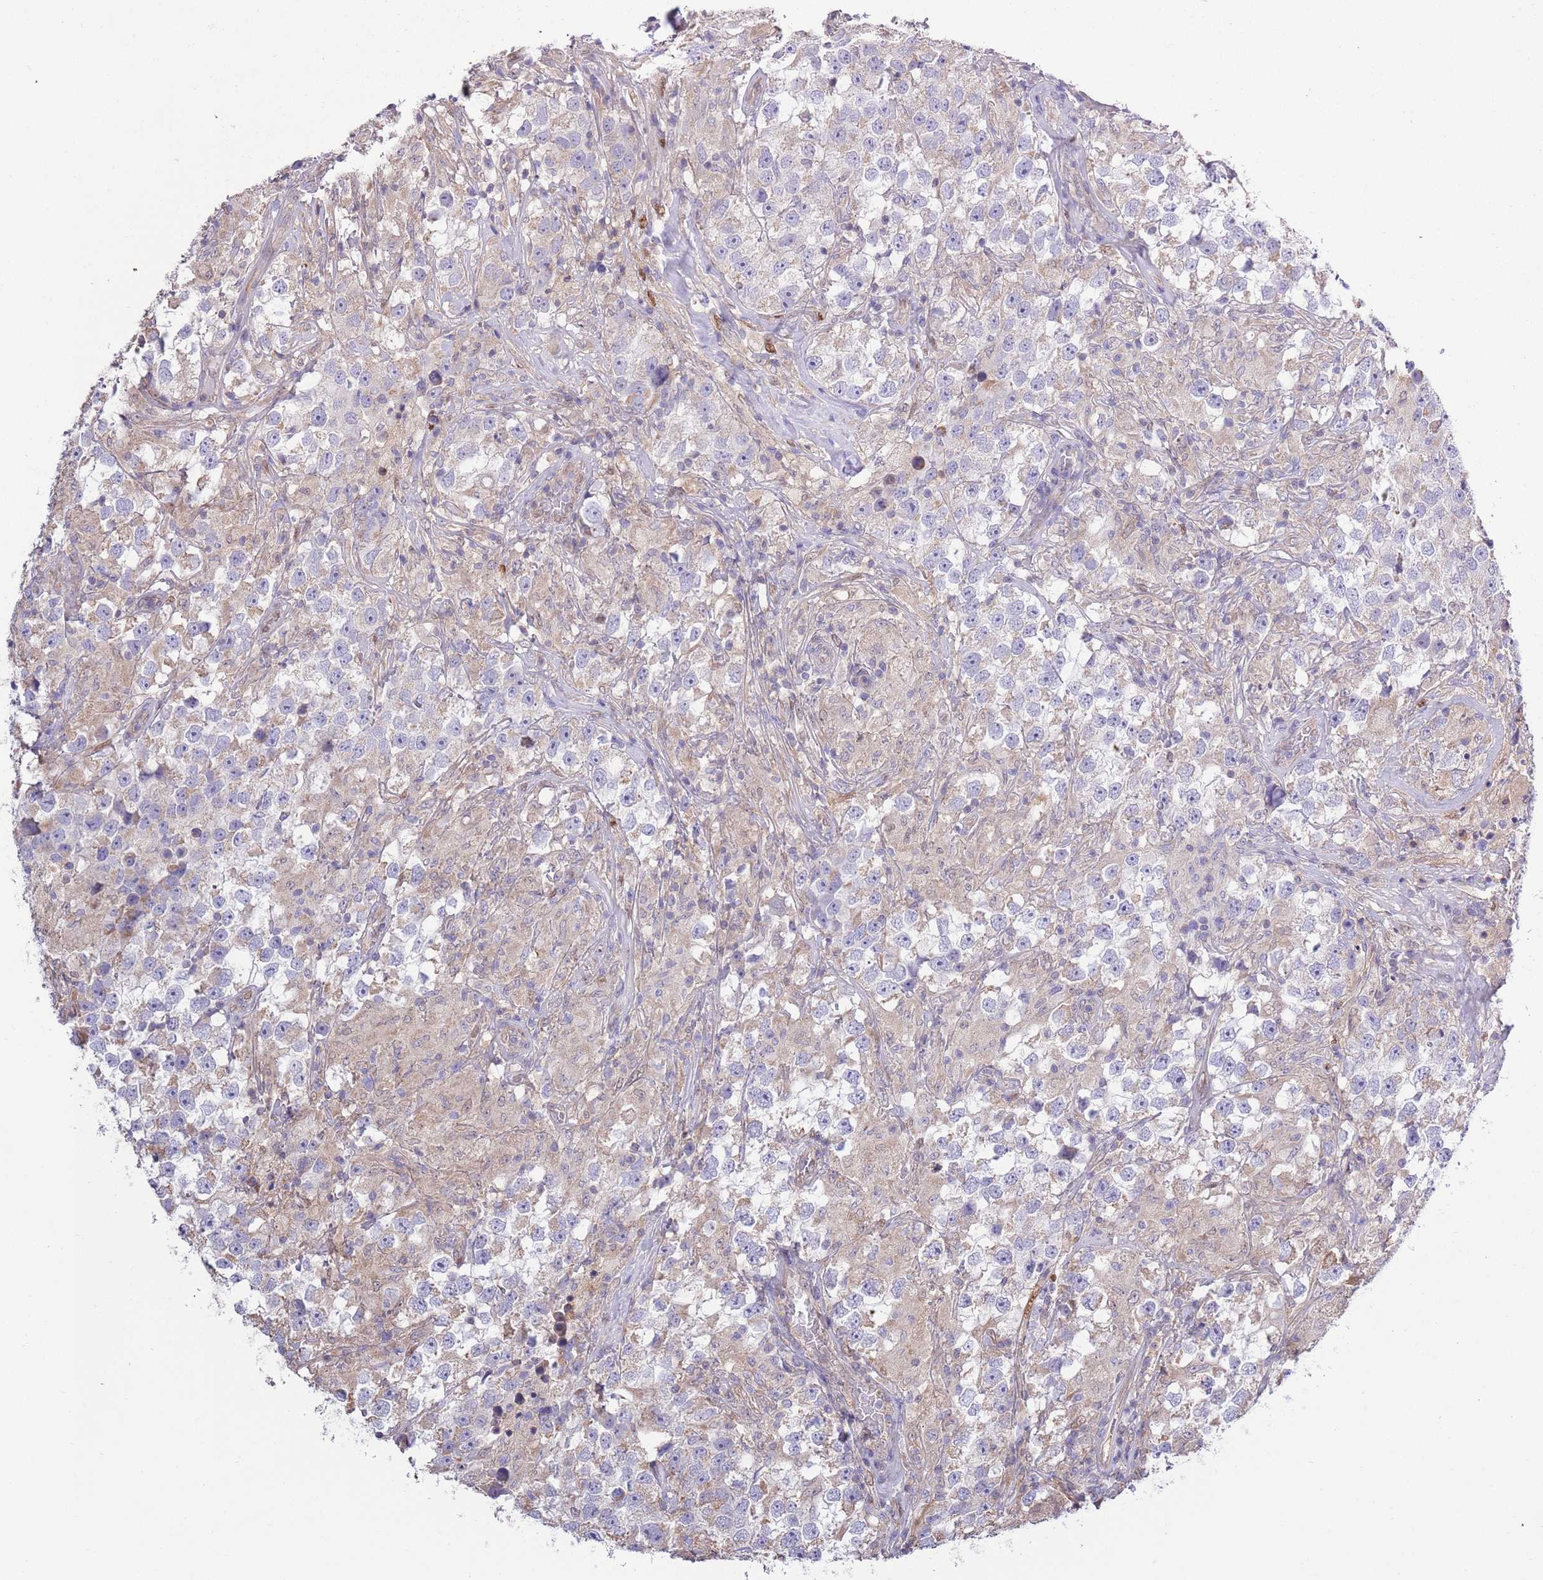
{"staining": {"intensity": "weak", "quantity": "<25%", "location": "cytoplasmic/membranous"}, "tissue": "testis cancer", "cell_type": "Tumor cells", "image_type": "cancer", "snomed": [{"axis": "morphology", "description": "Seminoma, NOS"}, {"axis": "topography", "description": "Testis"}], "caption": "DAB (3,3'-diaminobenzidine) immunohistochemical staining of testis cancer (seminoma) demonstrates no significant staining in tumor cells. Brightfield microscopy of immunohistochemistry stained with DAB (brown) and hematoxylin (blue), captured at high magnification.", "gene": "ARL2BP", "patient": {"sex": "male", "age": 46}}